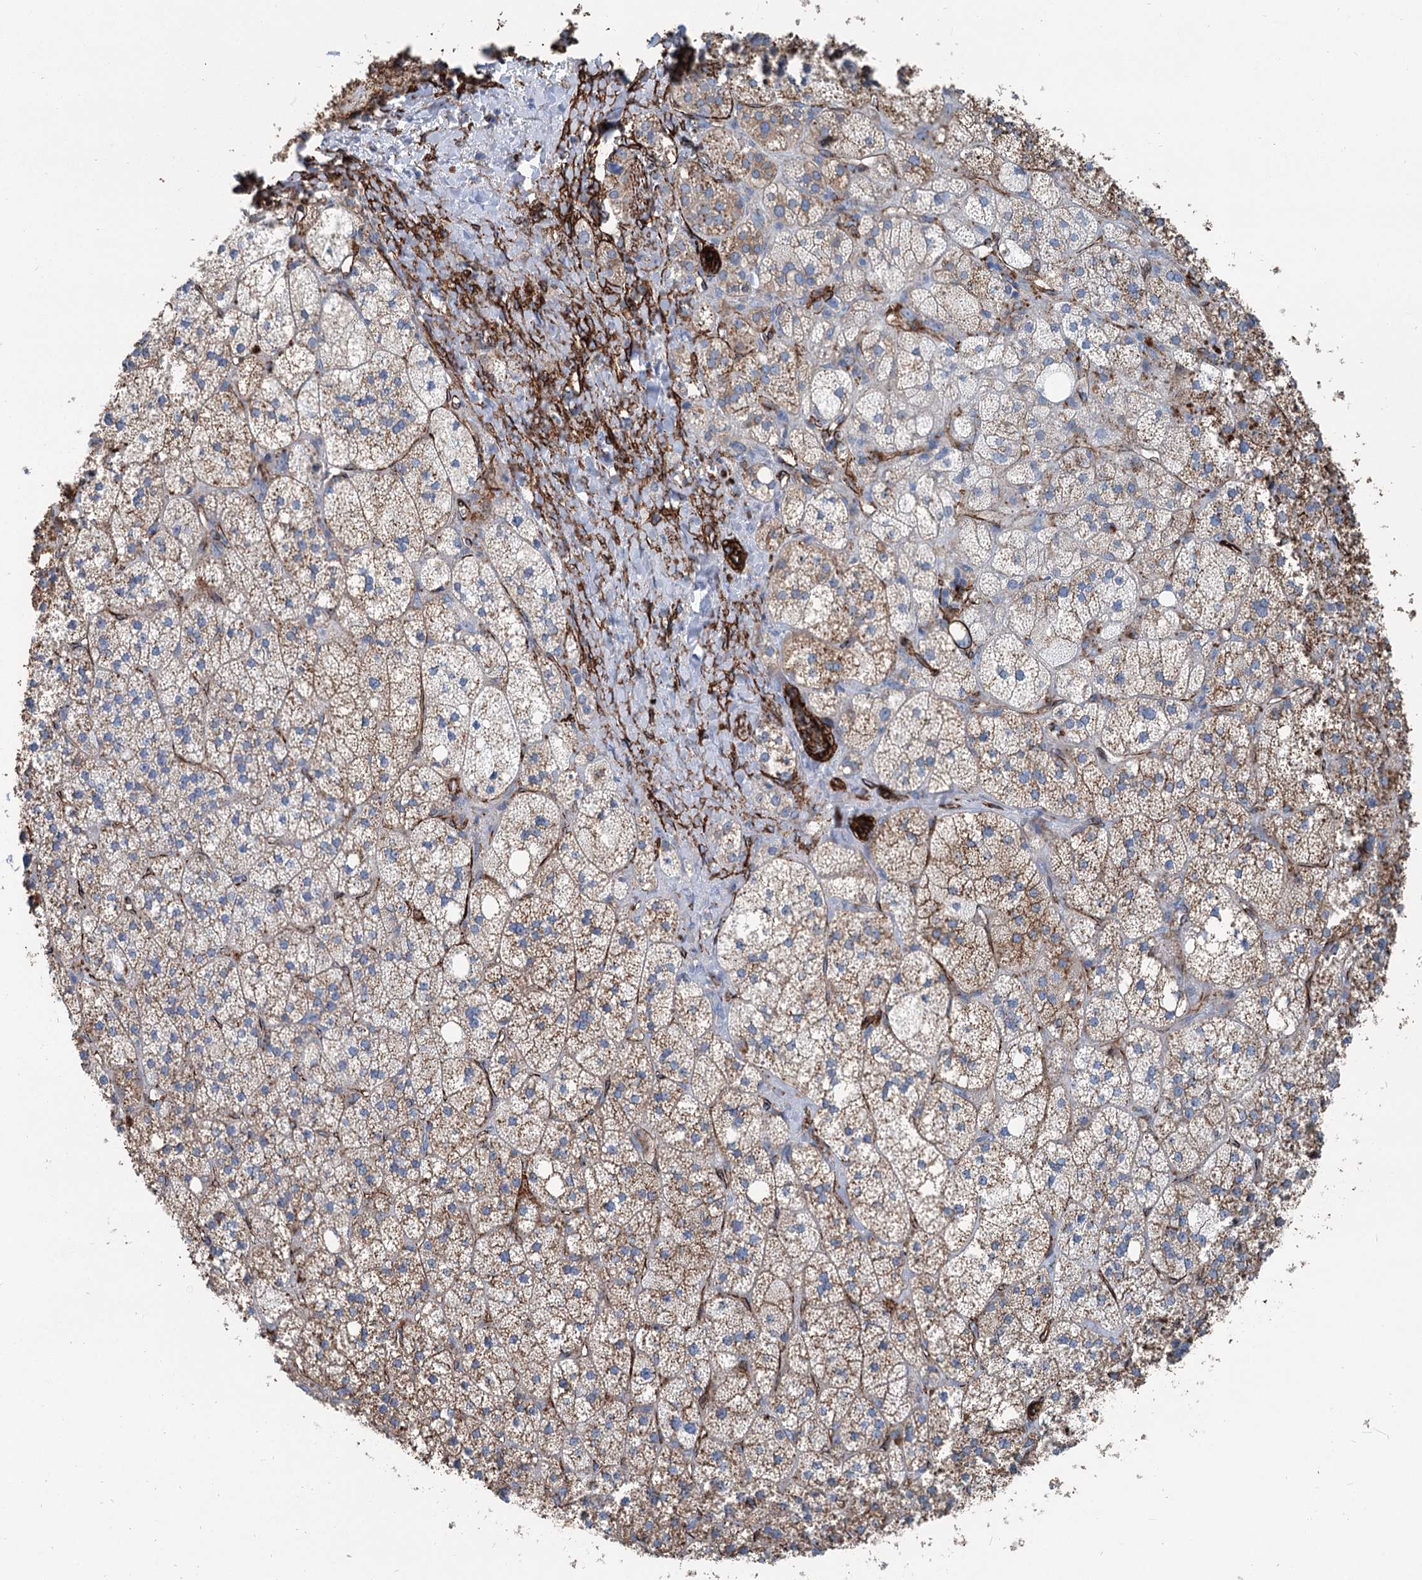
{"staining": {"intensity": "moderate", "quantity": ">75%", "location": "cytoplasmic/membranous"}, "tissue": "adrenal gland", "cell_type": "Glandular cells", "image_type": "normal", "snomed": [{"axis": "morphology", "description": "Normal tissue, NOS"}, {"axis": "topography", "description": "Adrenal gland"}], "caption": "Moderate cytoplasmic/membranous expression is appreciated in about >75% of glandular cells in unremarkable adrenal gland. (DAB = brown stain, brightfield microscopy at high magnification).", "gene": "IQSEC1", "patient": {"sex": "male", "age": 61}}